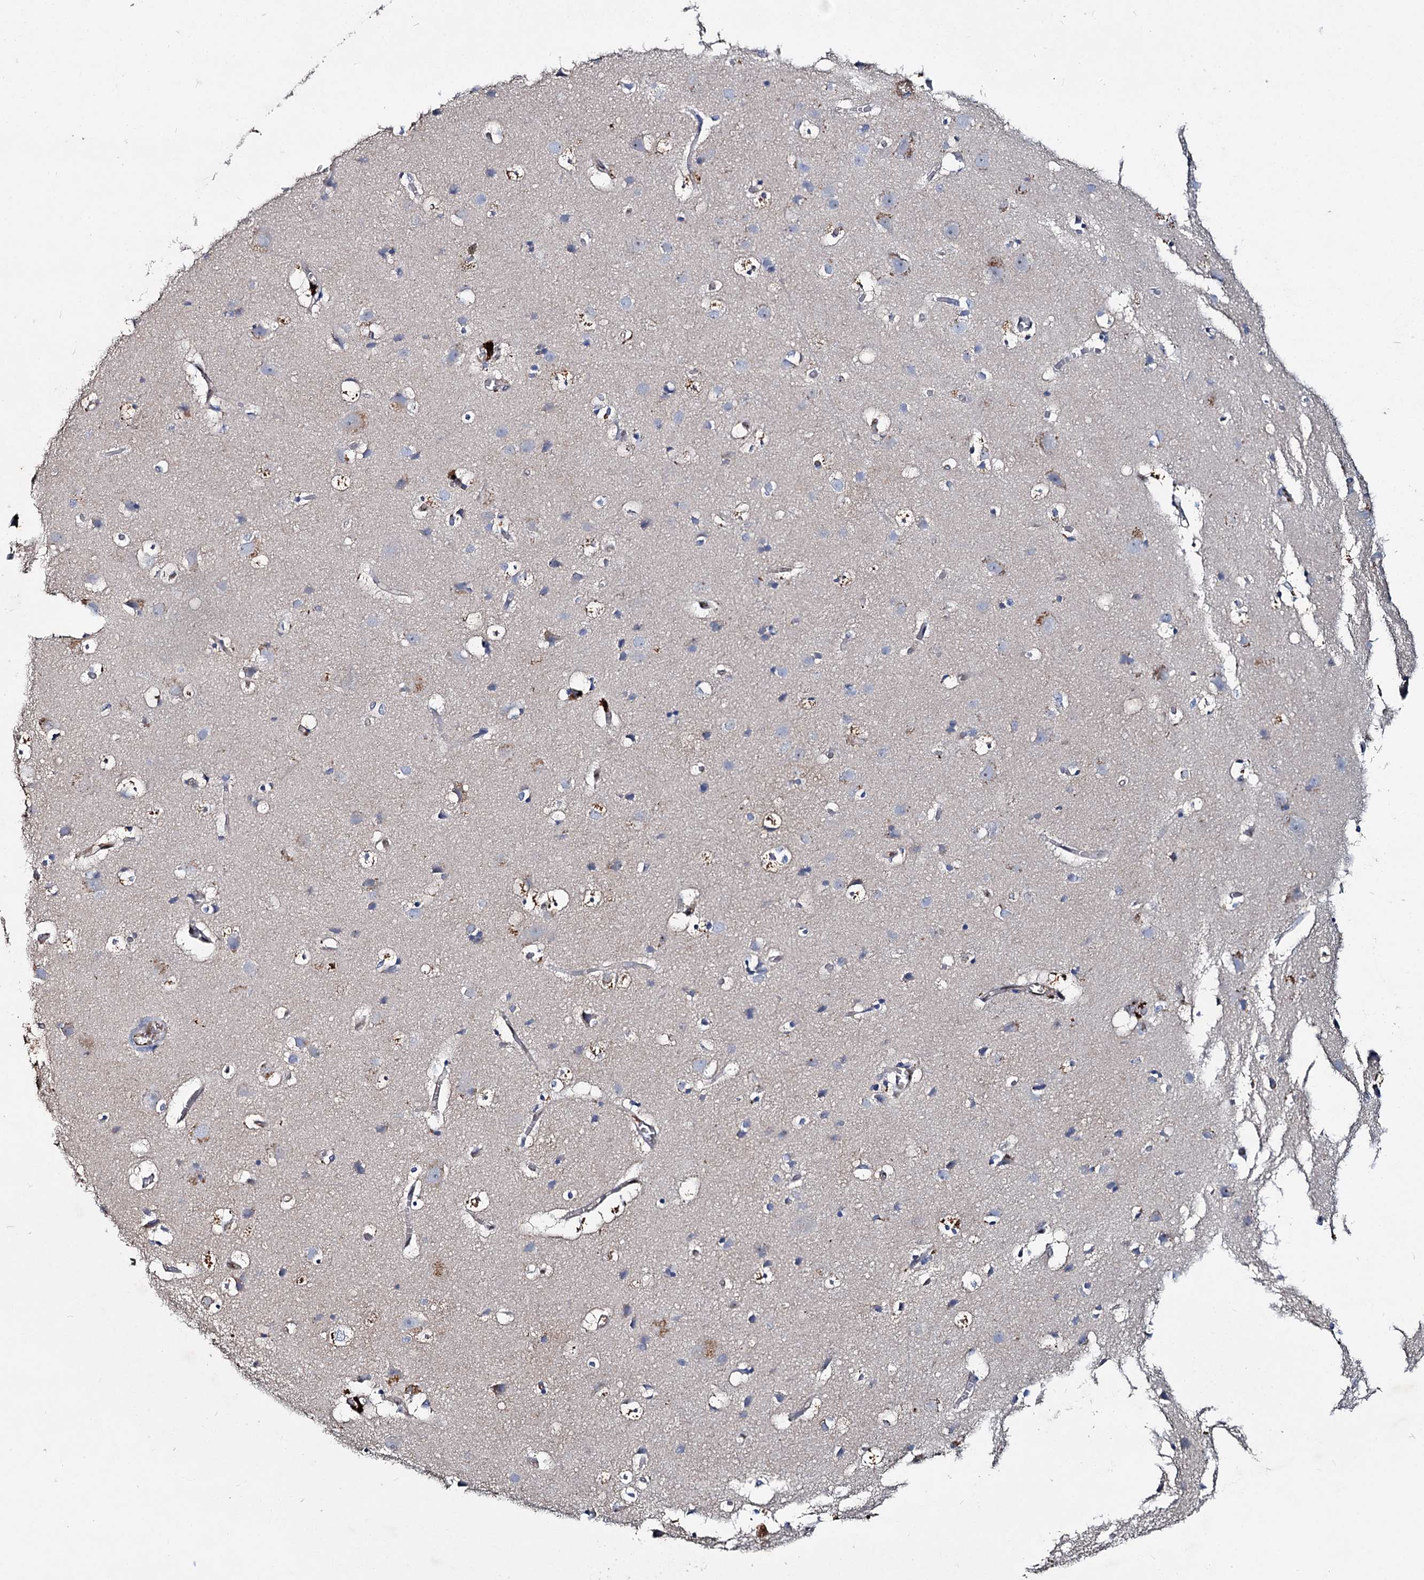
{"staining": {"intensity": "negative", "quantity": "none", "location": "none"}, "tissue": "cerebral cortex", "cell_type": "Endothelial cells", "image_type": "normal", "snomed": [{"axis": "morphology", "description": "Normal tissue, NOS"}, {"axis": "topography", "description": "Cerebral cortex"}], "caption": "Endothelial cells show no significant protein positivity in benign cerebral cortex. (DAB immunohistochemistry (IHC) visualized using brightfield microscopy, high magnification).", "gene": "IL17RD", "patient": {"sex": "male", "age": 54}}